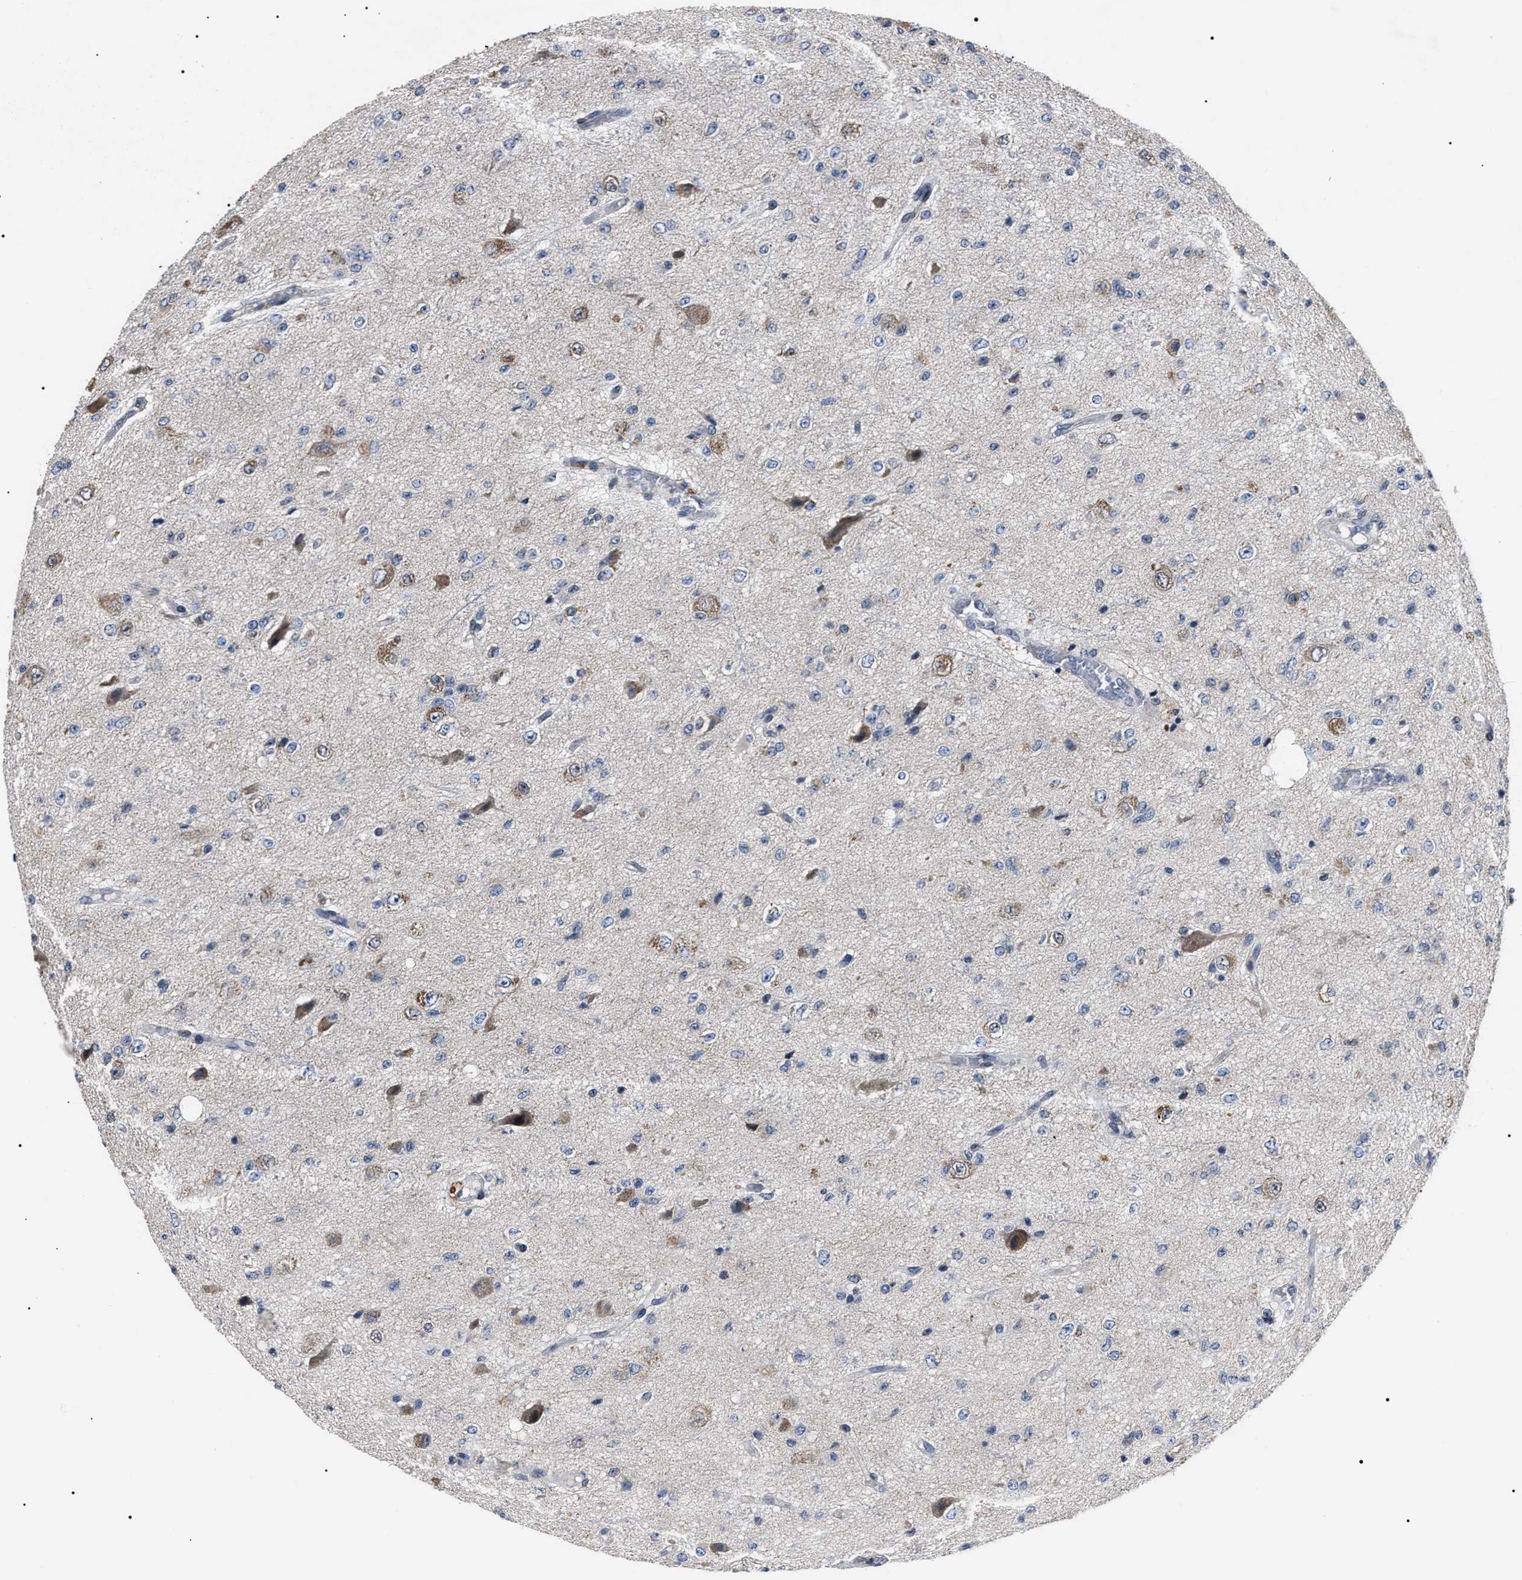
{"staining": {"intensity": "negative", "quantity": "none", "location": "none"}, "tissue": "glioma", "cell_type": "Tumor cells", "image_type": "cancer", "snomed": [{"axis": "morphology", "description": "Glioma, malignant, High grade"}, {"axis": "topography", "description": "pancreas cauda"}], "caption": "Immunohistochemistry (IHC) image of neoplastic tissue: glioma stained with DAB displays no significant protein expression in tumor cells. (DAB (3,3'-diaminobenzidine) immunohistochemistry (IHC) with hematoxylin counter stain).", "gene": "LRRC14", "patient": {"sex": "male", "age": 60}}